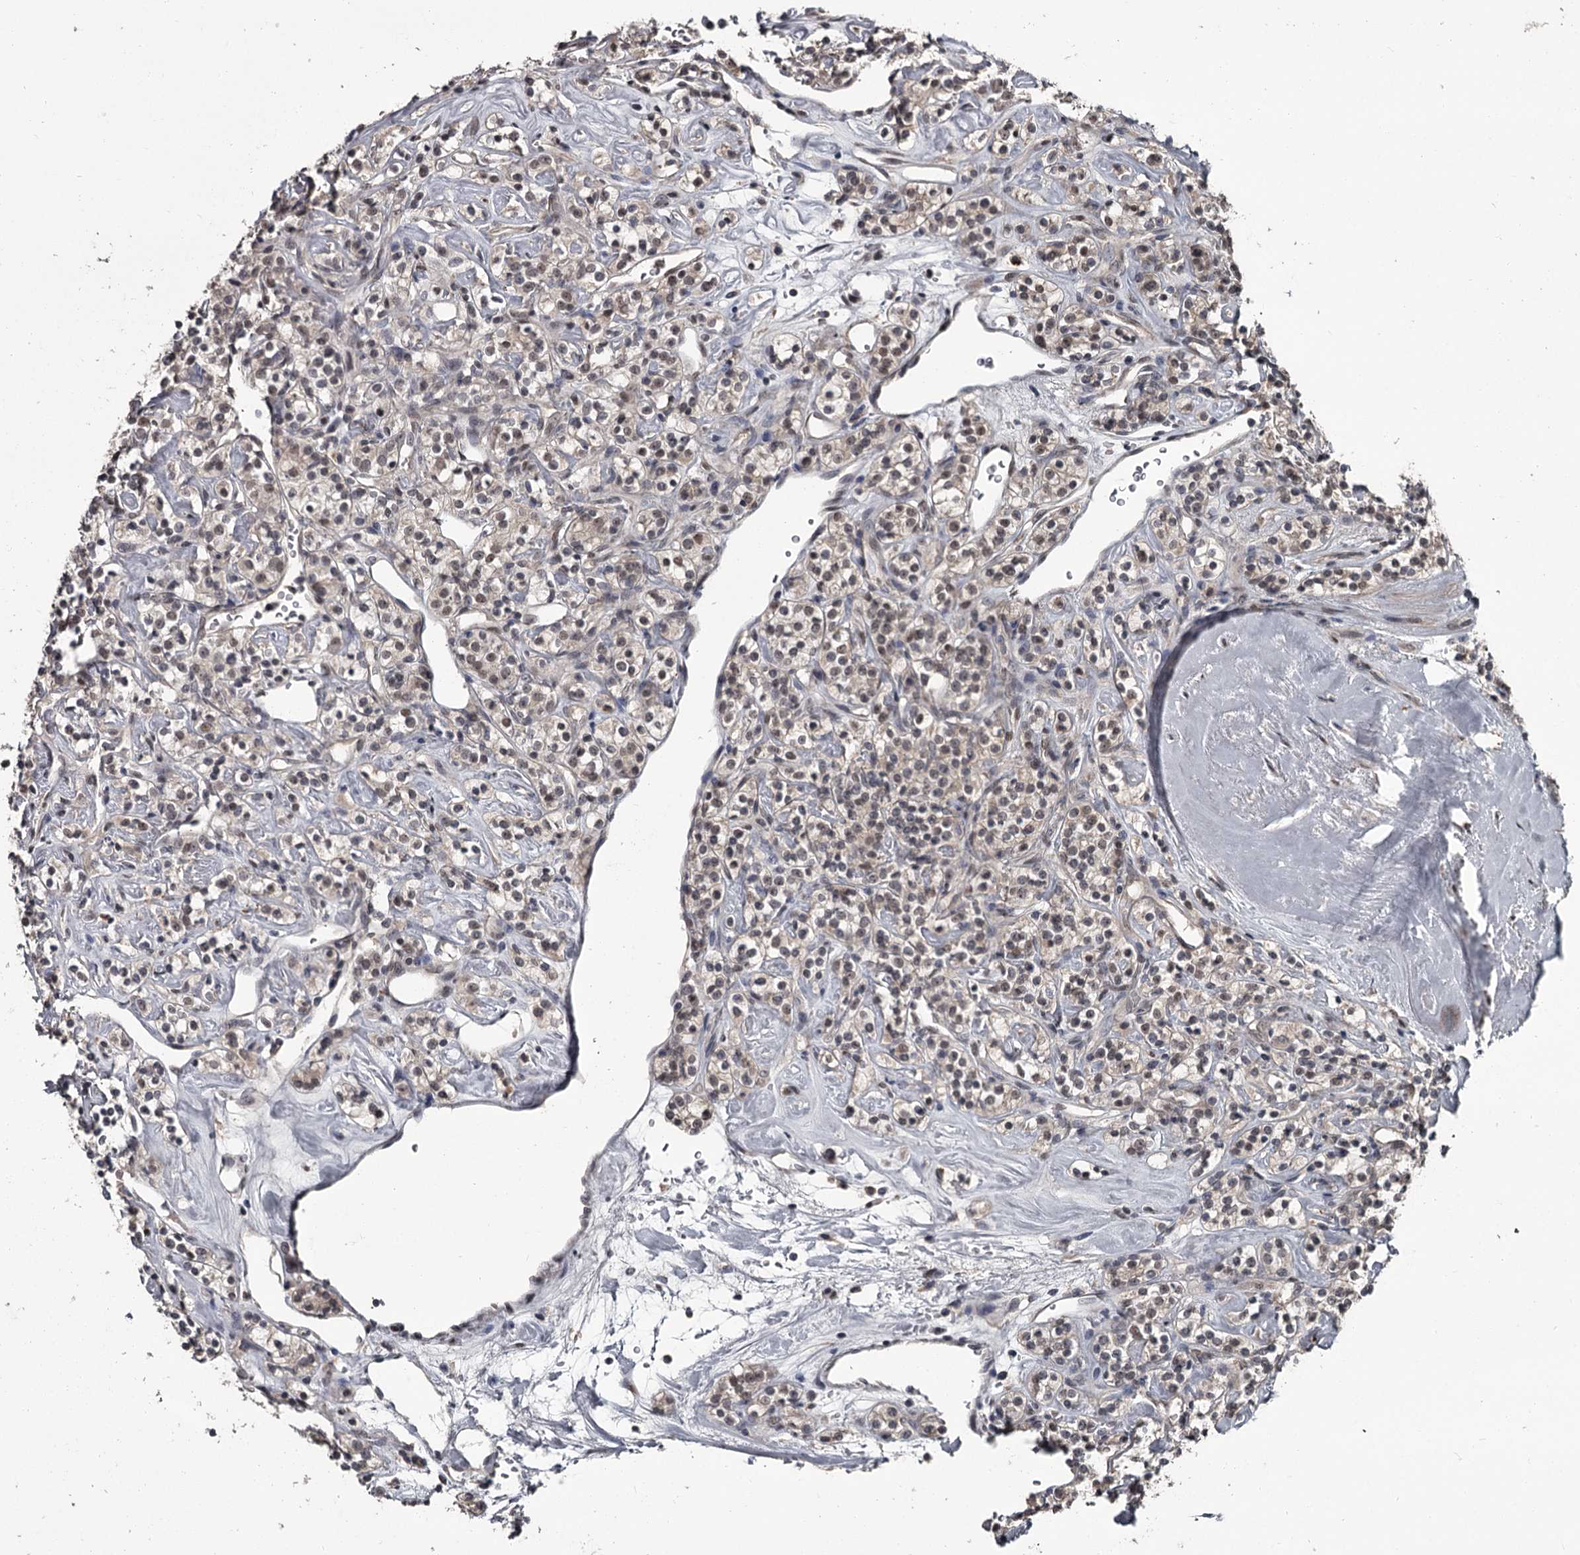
{"staining": {"intensity": "weak", "quantity": ">75%", "location": "nuclear"}, "tissue": "renal cancer", "cell_type": "Tumor cells", "image_type": "cancer", "snomed": [{"axis": "morphology", "description": "Adenocarcinoma, NOS"}, {"axis": "topography", "description": "Kidney"}], "caption": "This is an image of immunohistochemistry staining of renal cancer (adenocarcinoma), which shows weak expression in the nuclear of tumor cells.", "gene": "PRPF40B", "patient": {"sex": "male", "age": 77}}